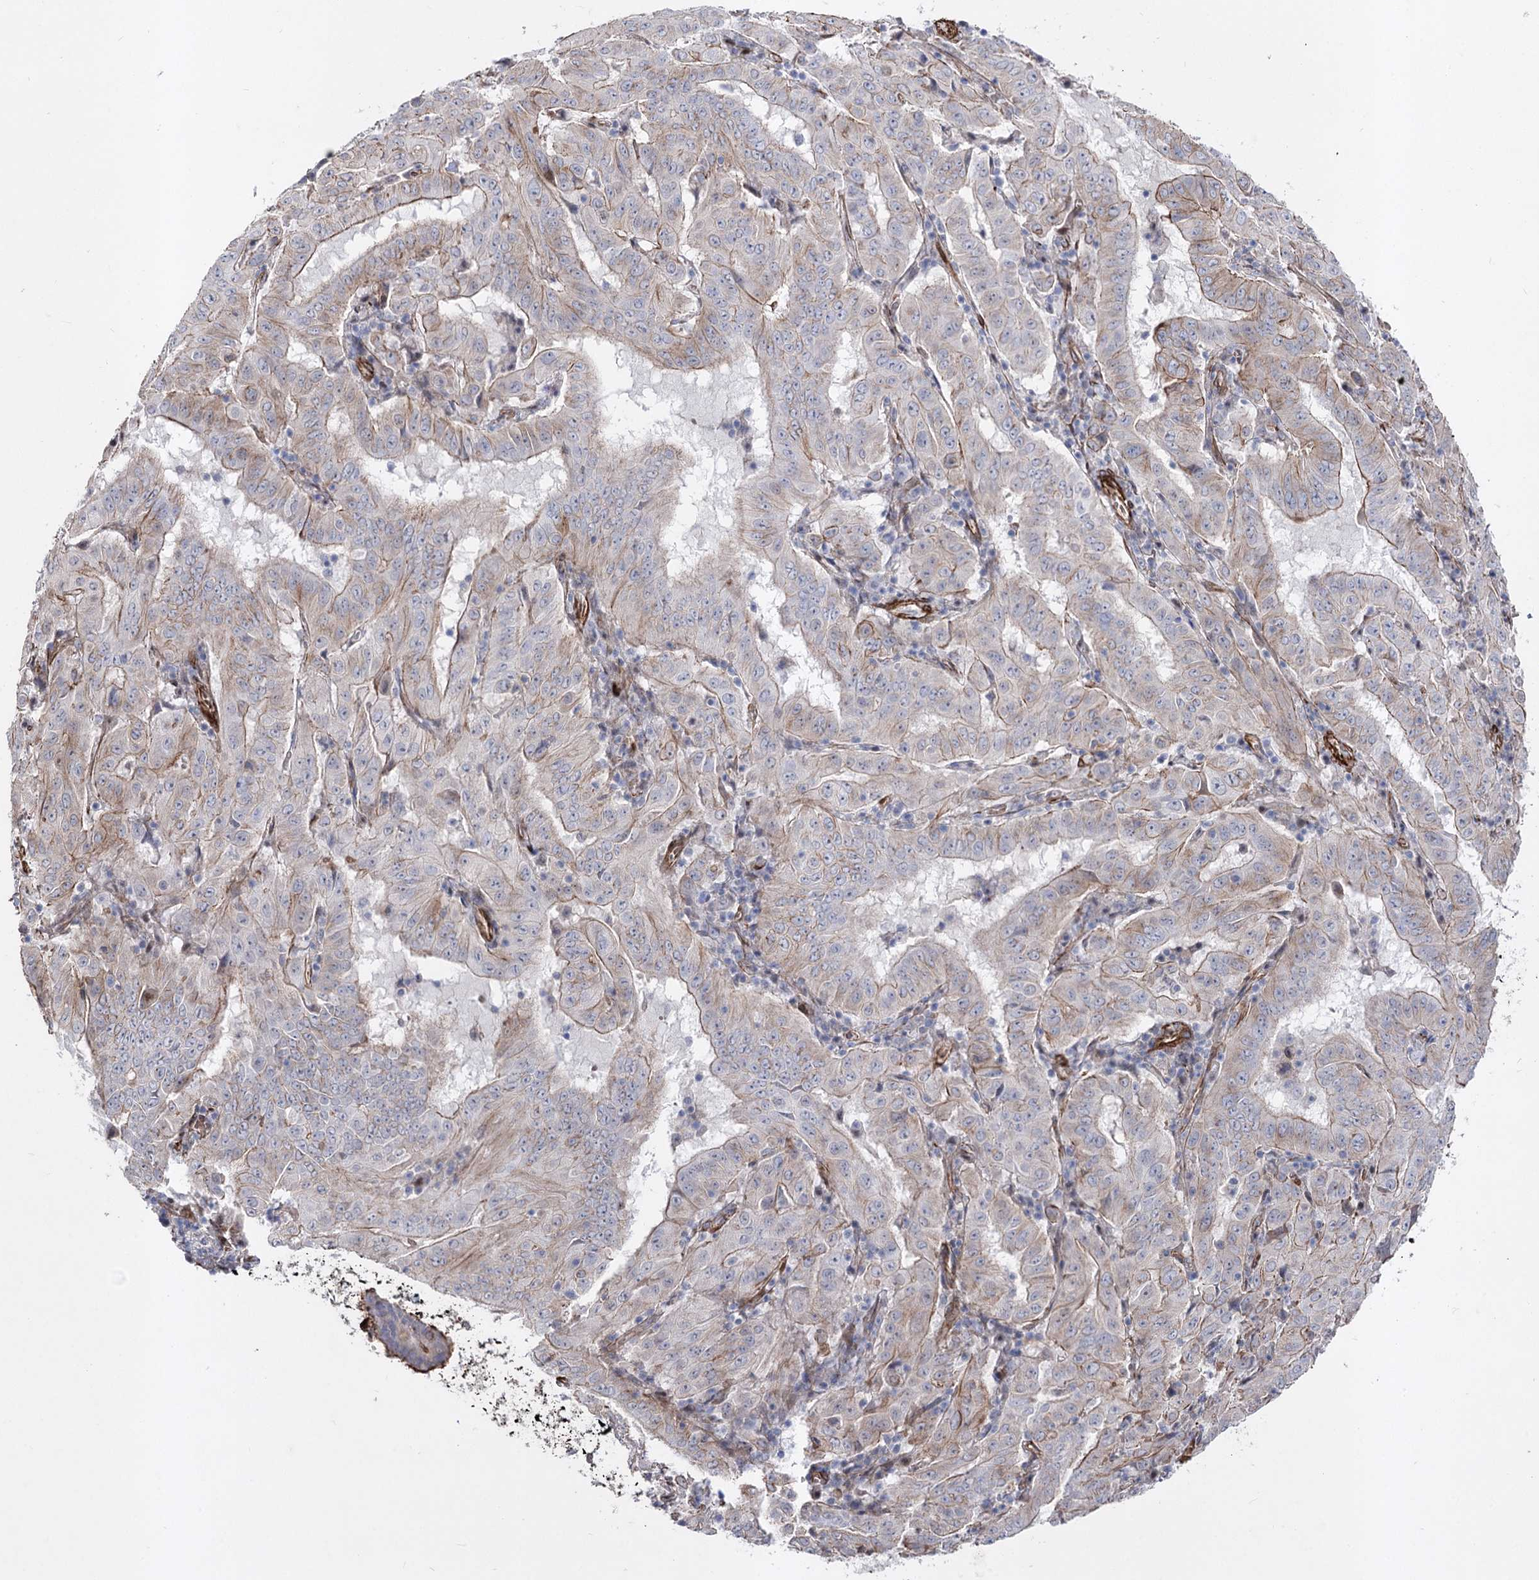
{"staining": {"intensity": "weak", "quantity": "25%-75%", "location": "cytoplasmic/membranous"}, "tissue": "pancreatic cancer", "cell_type": "Tumor cells", "image_type": "cancer", "snomed": [{"axis": "morphology", "description": "Adenocarcinoma, NOS"}, {"axis": "topography", "description": "Pancreas"}], "caption": "High-power microscopy captured an IHC micrograph of pancreatic cancer, revealing weak cytoplasmic/membranous staining in about 25%-75% of tumor cells. Using DAB (brown) and hematoxylin (blue) stains, captured at high magnification using brightfield microscopy.", "gene": "ARHGAP20", "patient": {"sex": "male", "age": 63}}